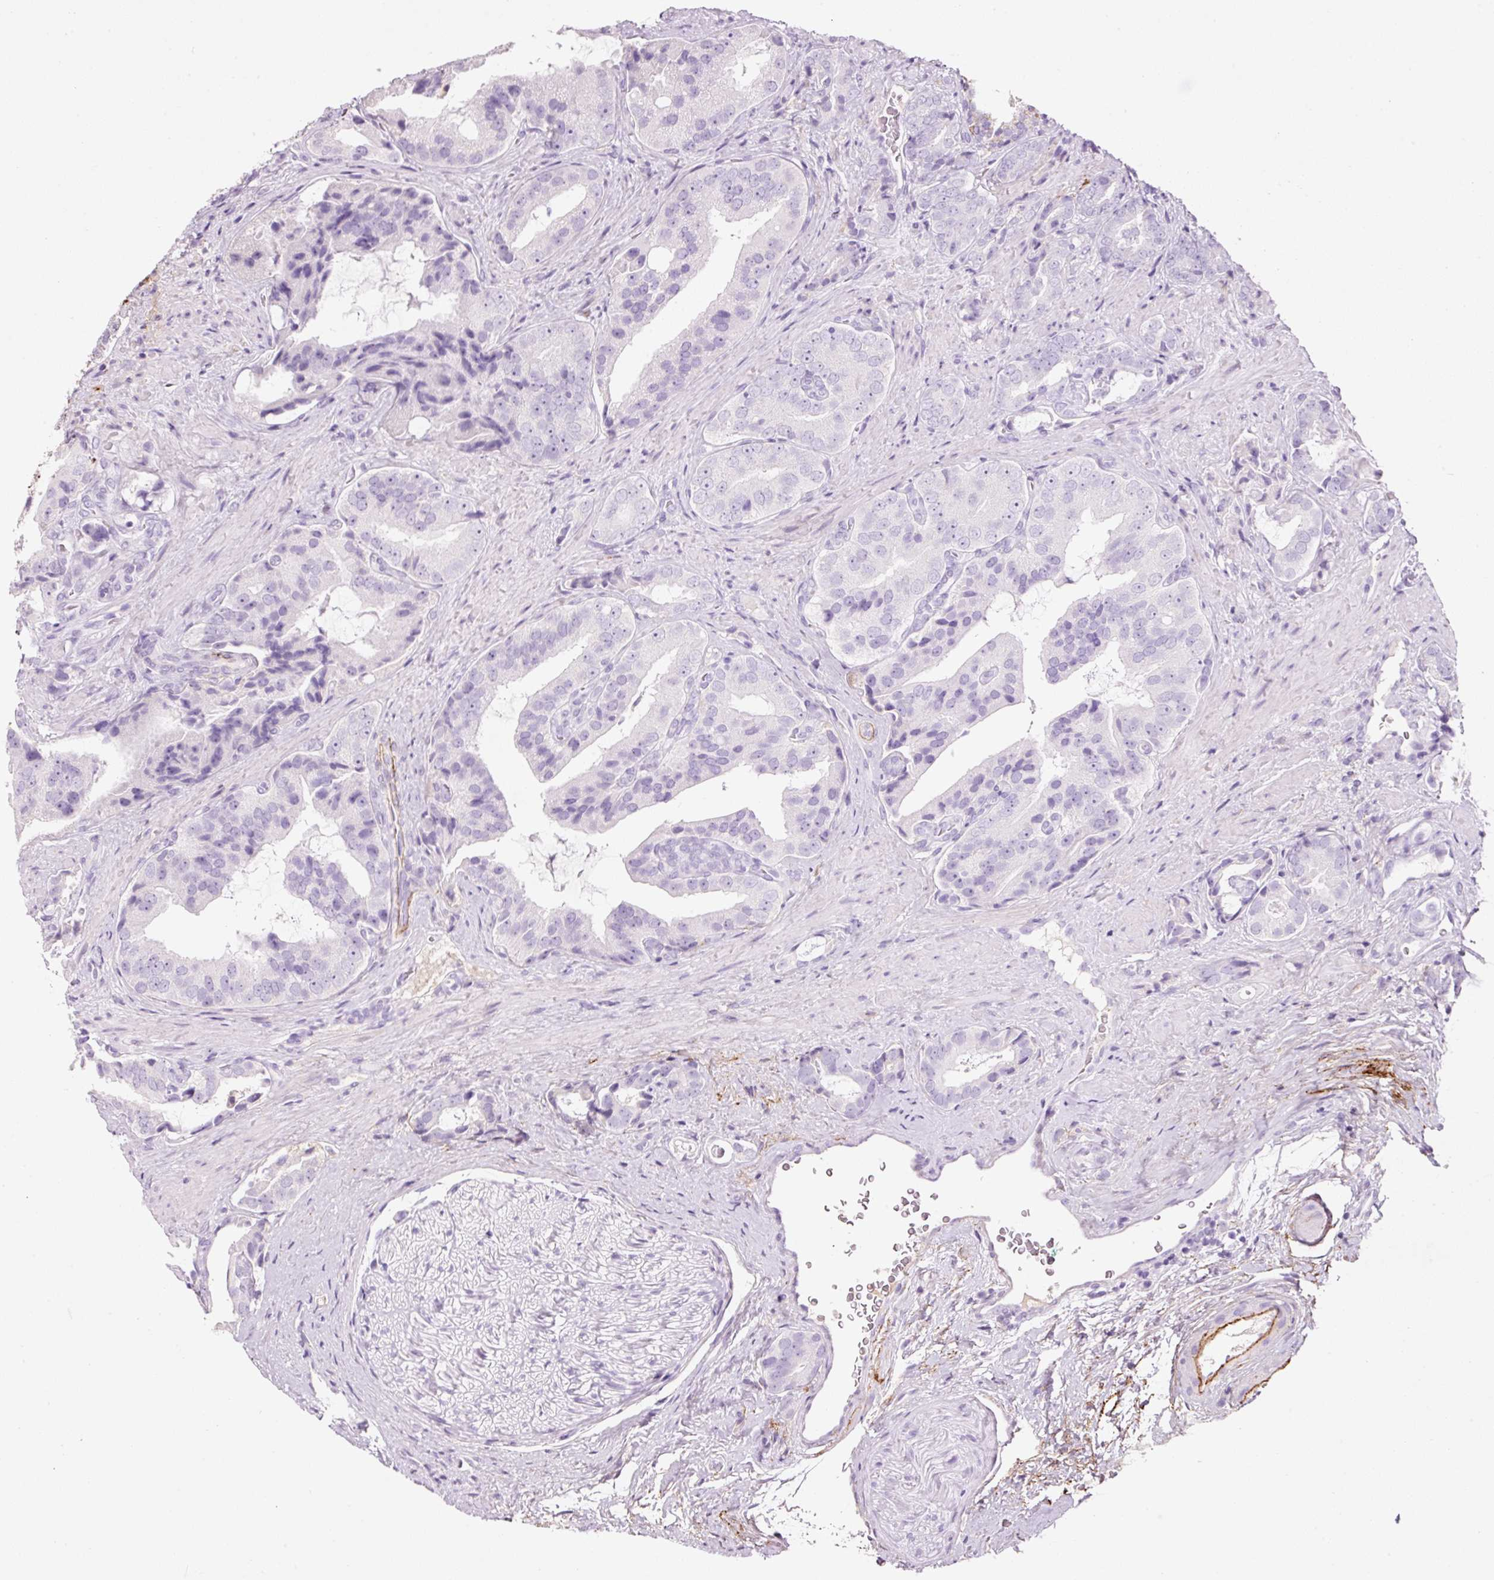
{"staining": {"intensity": "negative", "quantity": "none", "location": "none"}, "tissue": "prostate cancer", "cell_type": "Tumor cells", "image_type": "cancer", "snomed": [{"axis": "morphology", "description": "Adenocarcinoma, High grade"}, {"axis": "topography", "description": "Prostate"}], "caption": "Prostate cancer was stained to show a protein in brown. There is no significant expression in tumor cells. (DAB (3,3'-diaminobenzidine) immunohistochemistry (IHC) with hematoxylin counter stain).", "gene": "MFAP4", "patient": {"sex": "male", "age": 71}}